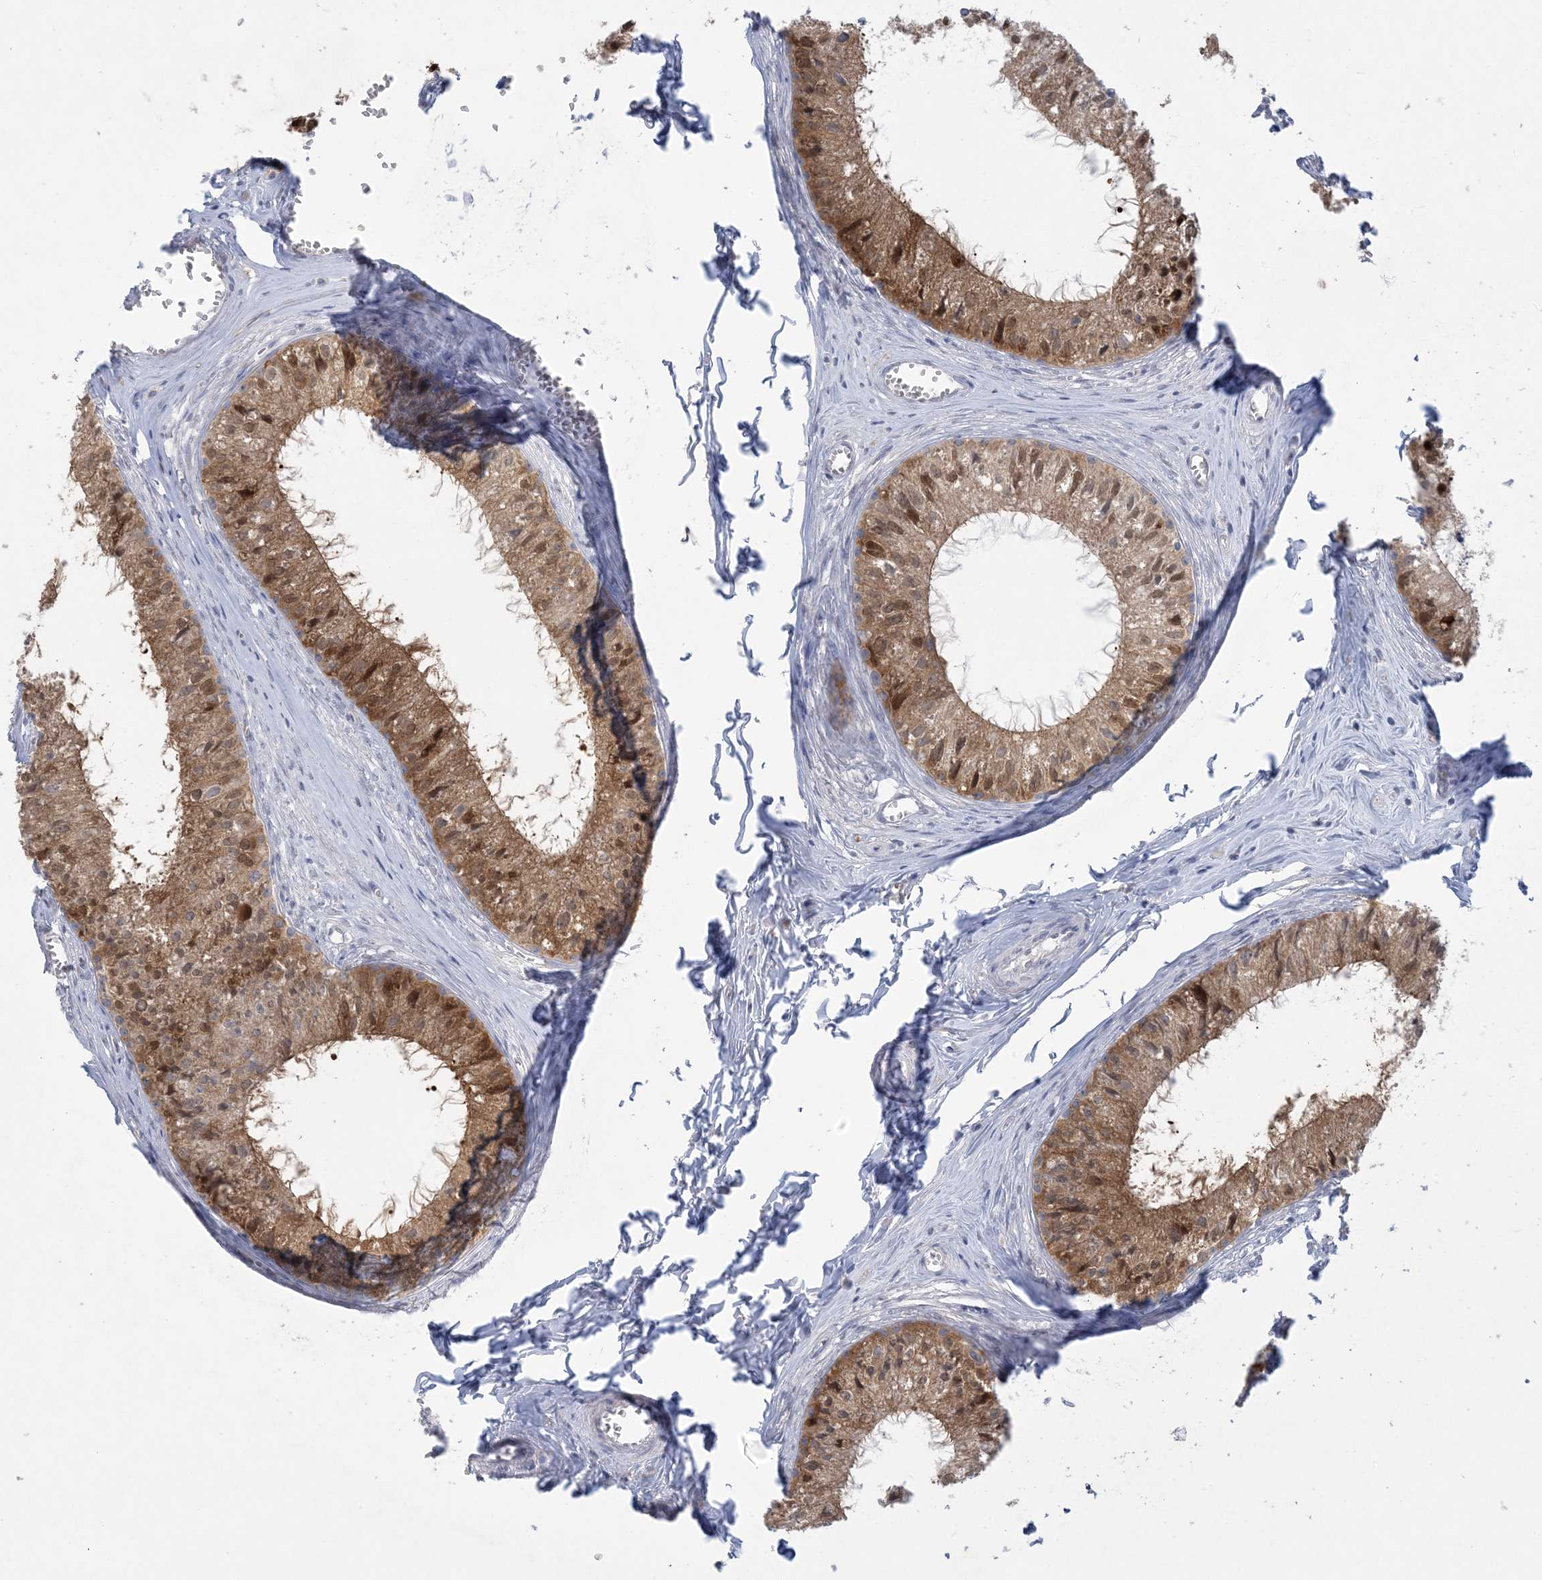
{"staining": {"intensity": "moderate", "quantity": ">75%", "location": "cytoplasmic/membranous,nuclear"}, "tissue": "epididymis", "cell_type": "Glandular cells", "image_type": "normal", "snomed": [{"axis": "morphology", "description": "Normal tissue, NOS"}, {"axis": "topography", "description": "Epididymis"}], "caption": "Protein expression analysis of unremarkable epididymis exhibits moderate cytoplasmic/membranous,nuclear expression in about >75% of glandular cells. Using DAB (3,3'-diaminobenzidine) (brown) and hematoxylin (blue) stains, captured at high magnification using brightfield microscopy.", "gene": "HMGCS1", "patient": {"sex": "male", "age": 36}}